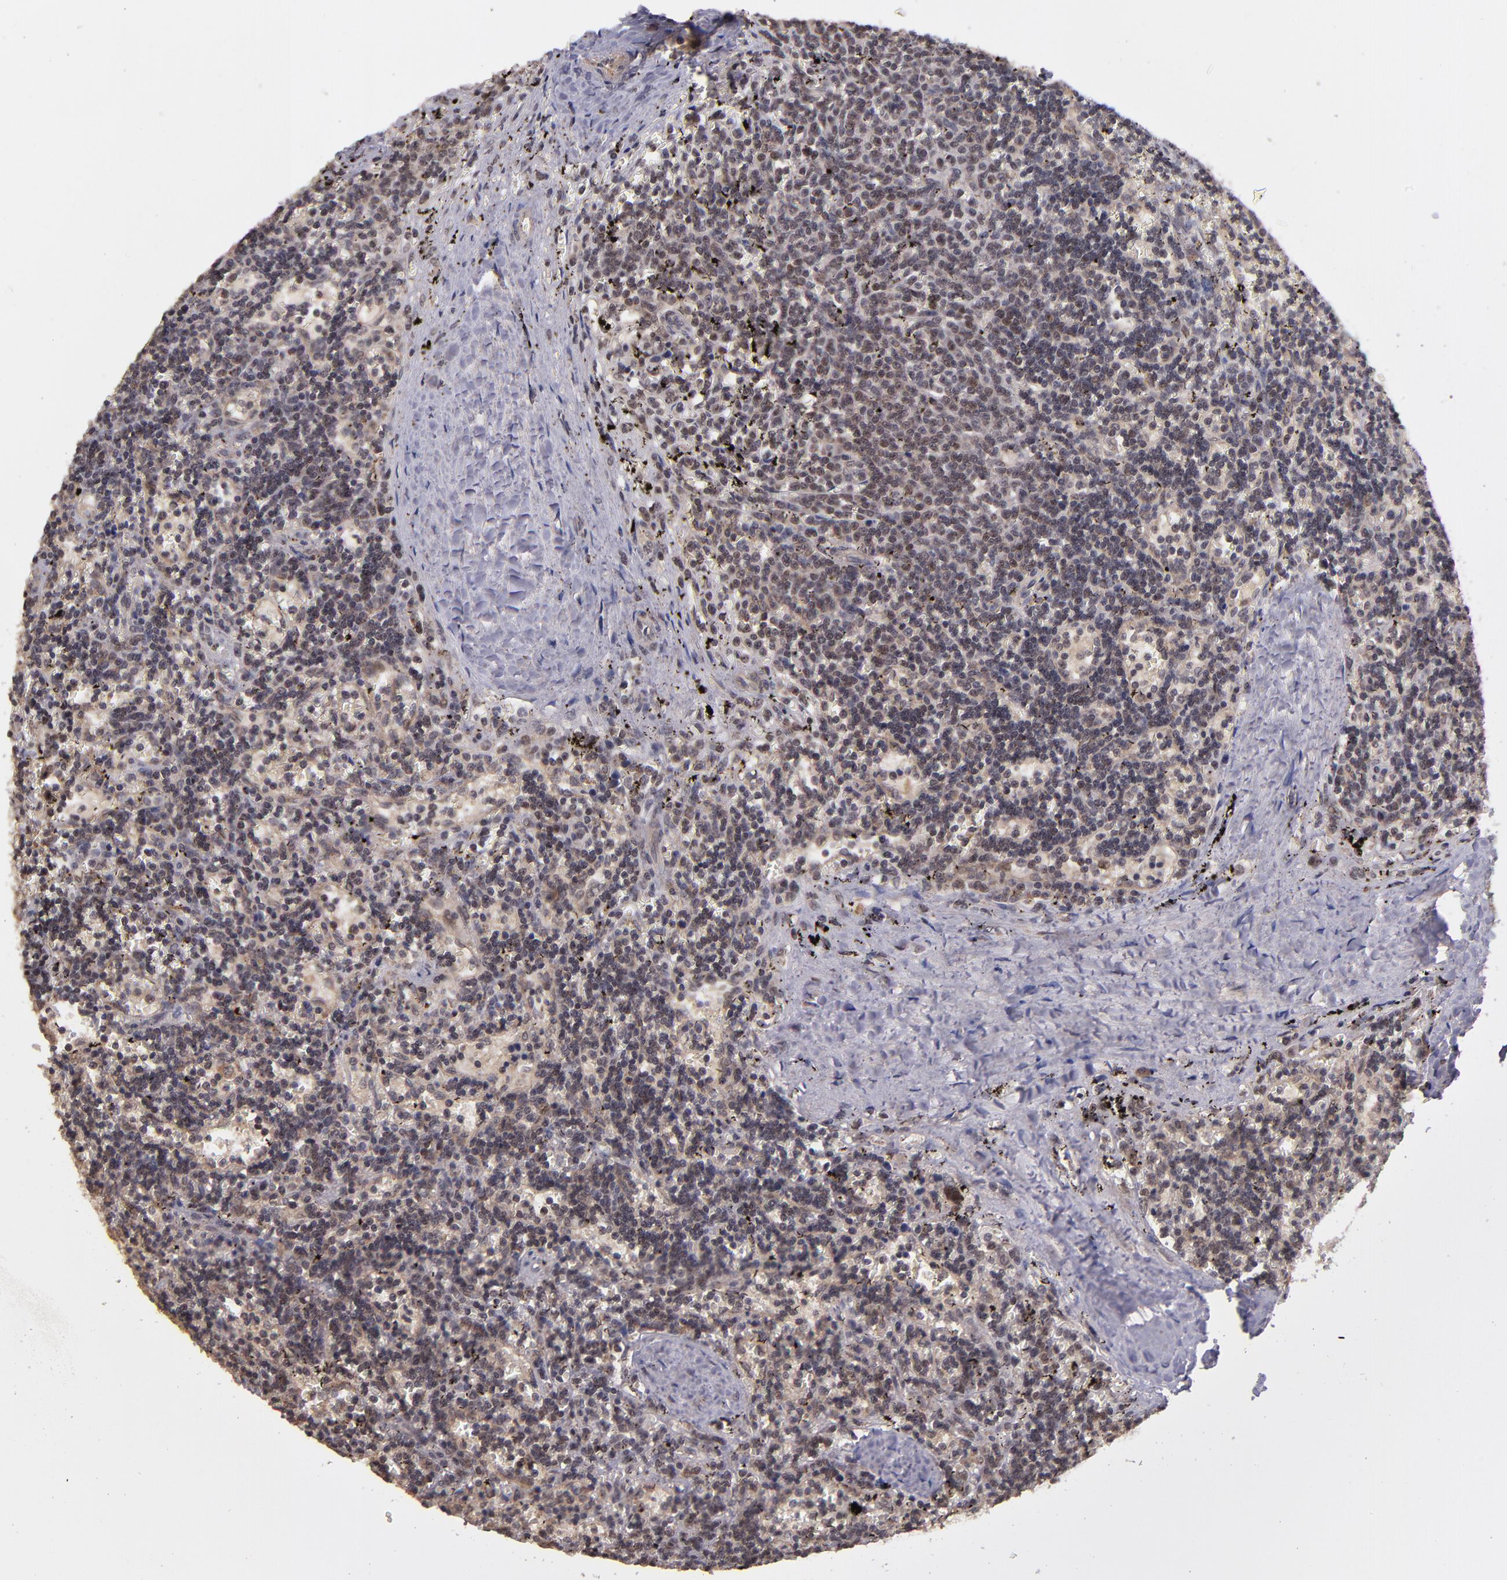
{"staining": {"intensity": "weak", "quantity": "<25%", "location": "nuclear"}, "tissue": "lymphoma", "cell_type": "Tumor cells", "image_type": "cancer", "snomed": [{"axis": "morphology", "description": "Malignant lymphoma, non-Hodgkin's type, Low grade"}, {"axis": "topography", "description": "Spleen"}], "caption": "DAB (3,3'-diaminobenzidine) immunohistochemical staining of human lymphoma displays no significant positivity in tumor cells.", "gene": "ABHD12B", "patient": {"sex": "male", "age": 60}}